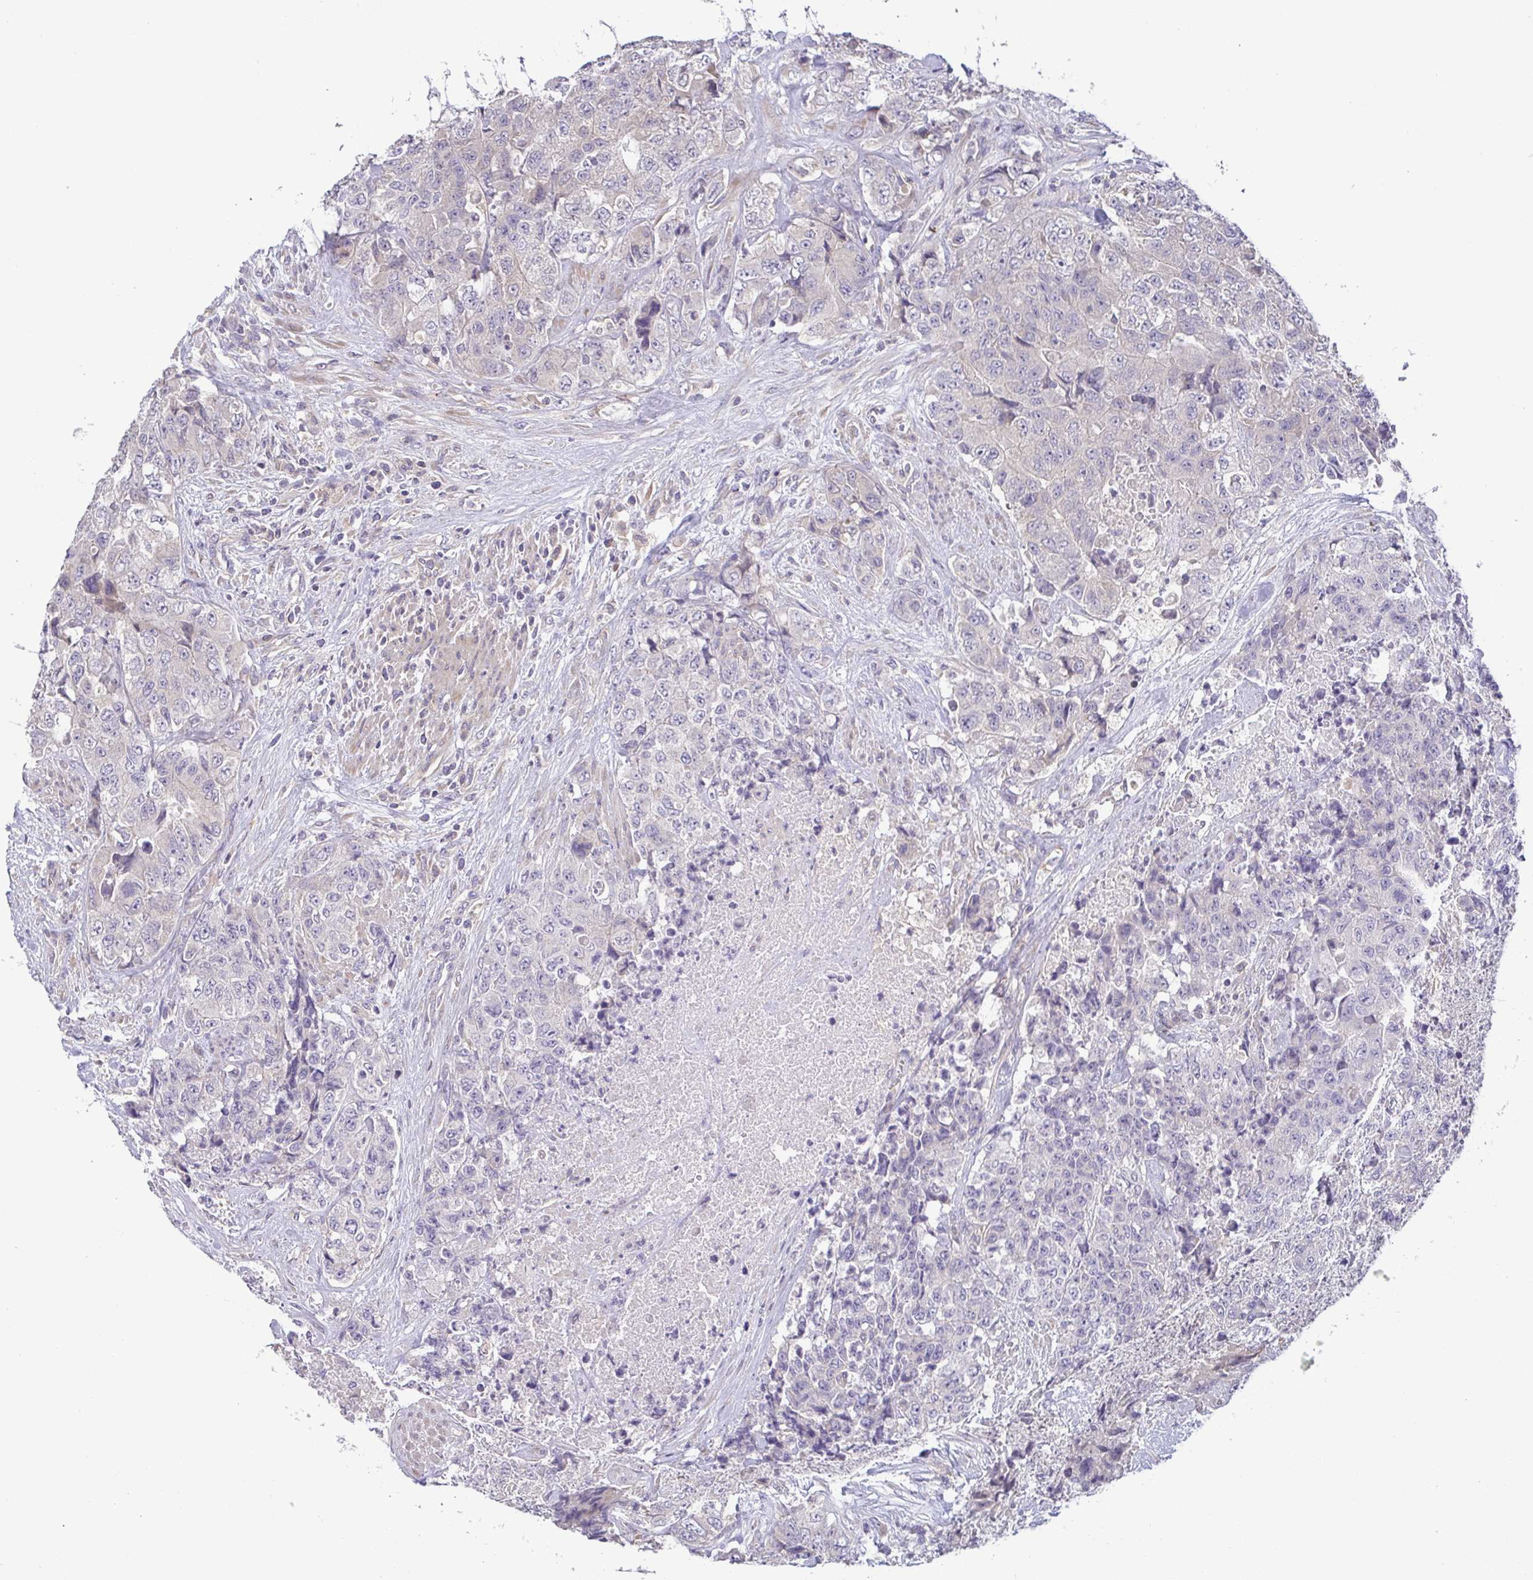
{"staining": {"intensity": "negative", "quantity": "none", "location": "none"}, "tissue": "urothelial cancer", "cell_type": "Tumor cells", "image_type": "cancer", "snomed": [{"axis": "morphology", "description": "Urothelial carcinoma, High grade"}, {"axis": "topography", "description": "Urinary bladder"}], "caption": "IHC image of human urothelial carcinoma (high-grade) stained for a protein (brown), which demonstrates no expression in tumor cells. Brightfield microscopy of immunohistochemistry stained with DAB (3,3'-diaminobenzidine) (brown) and hematoxylin (blue), captured at high magnification.", "gene": "LMF2", "patient": {"sex": "female", "age": 78}}